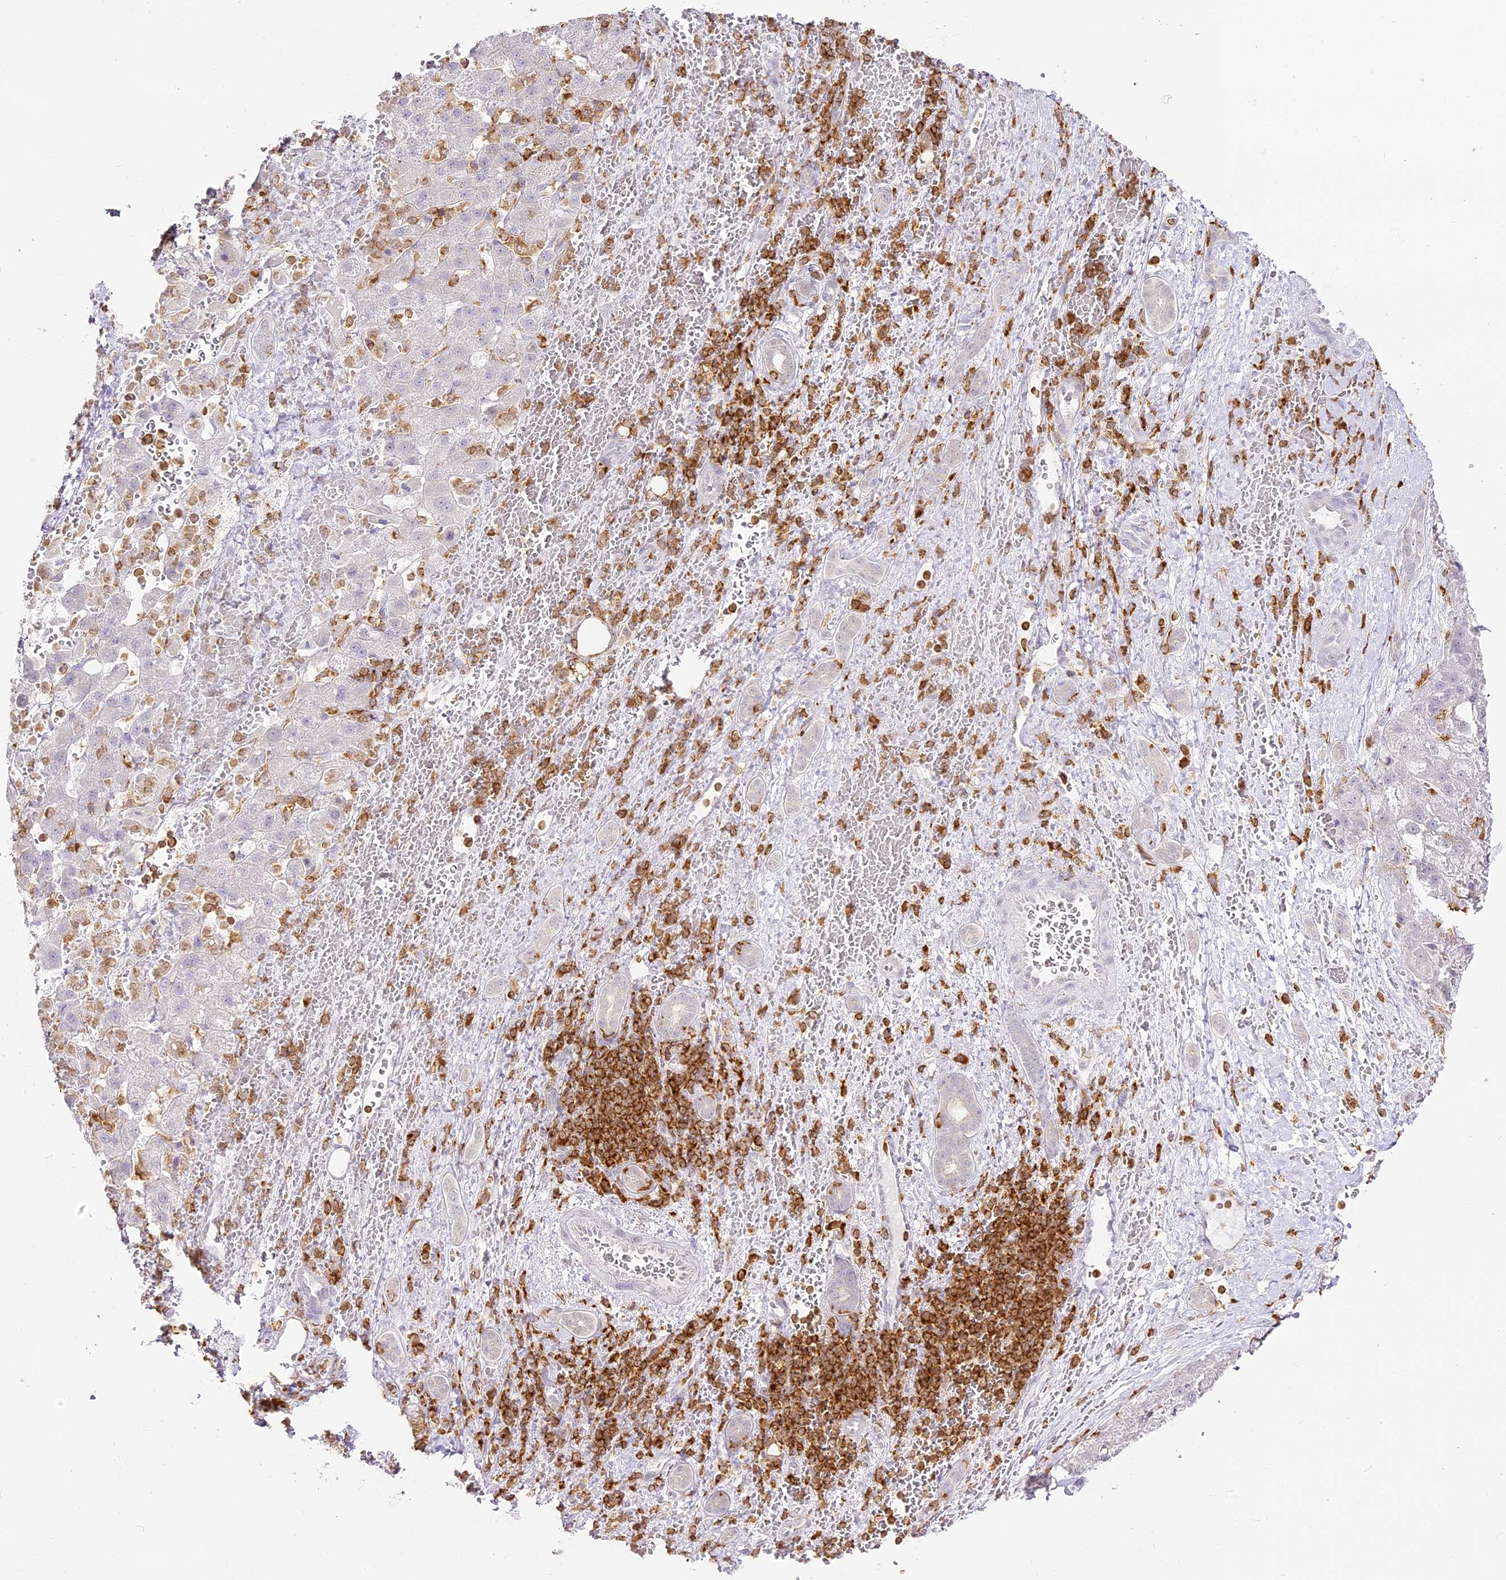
{"staining": {"intensity": "negative", "quantity": "none", "location": "none"}, "tissue": "liver cancer", "cell_type": "Tumor cells", "image_type": "cancer", "snomed": [{"axis": "morphology", "description": "Normal tissue, NOS"}, {"axis": "morphology", "description": "Carcinoma, Hepatocellular, NOS"}, {"axis": "topography", "description": "Liver"}], "caption": "Image shows no significant protein staining in tumor cells of liver cancer (hepatocellular carcinoma).", "gene": "DOCK2", "patient": {"sex": "male", "age": 57}}